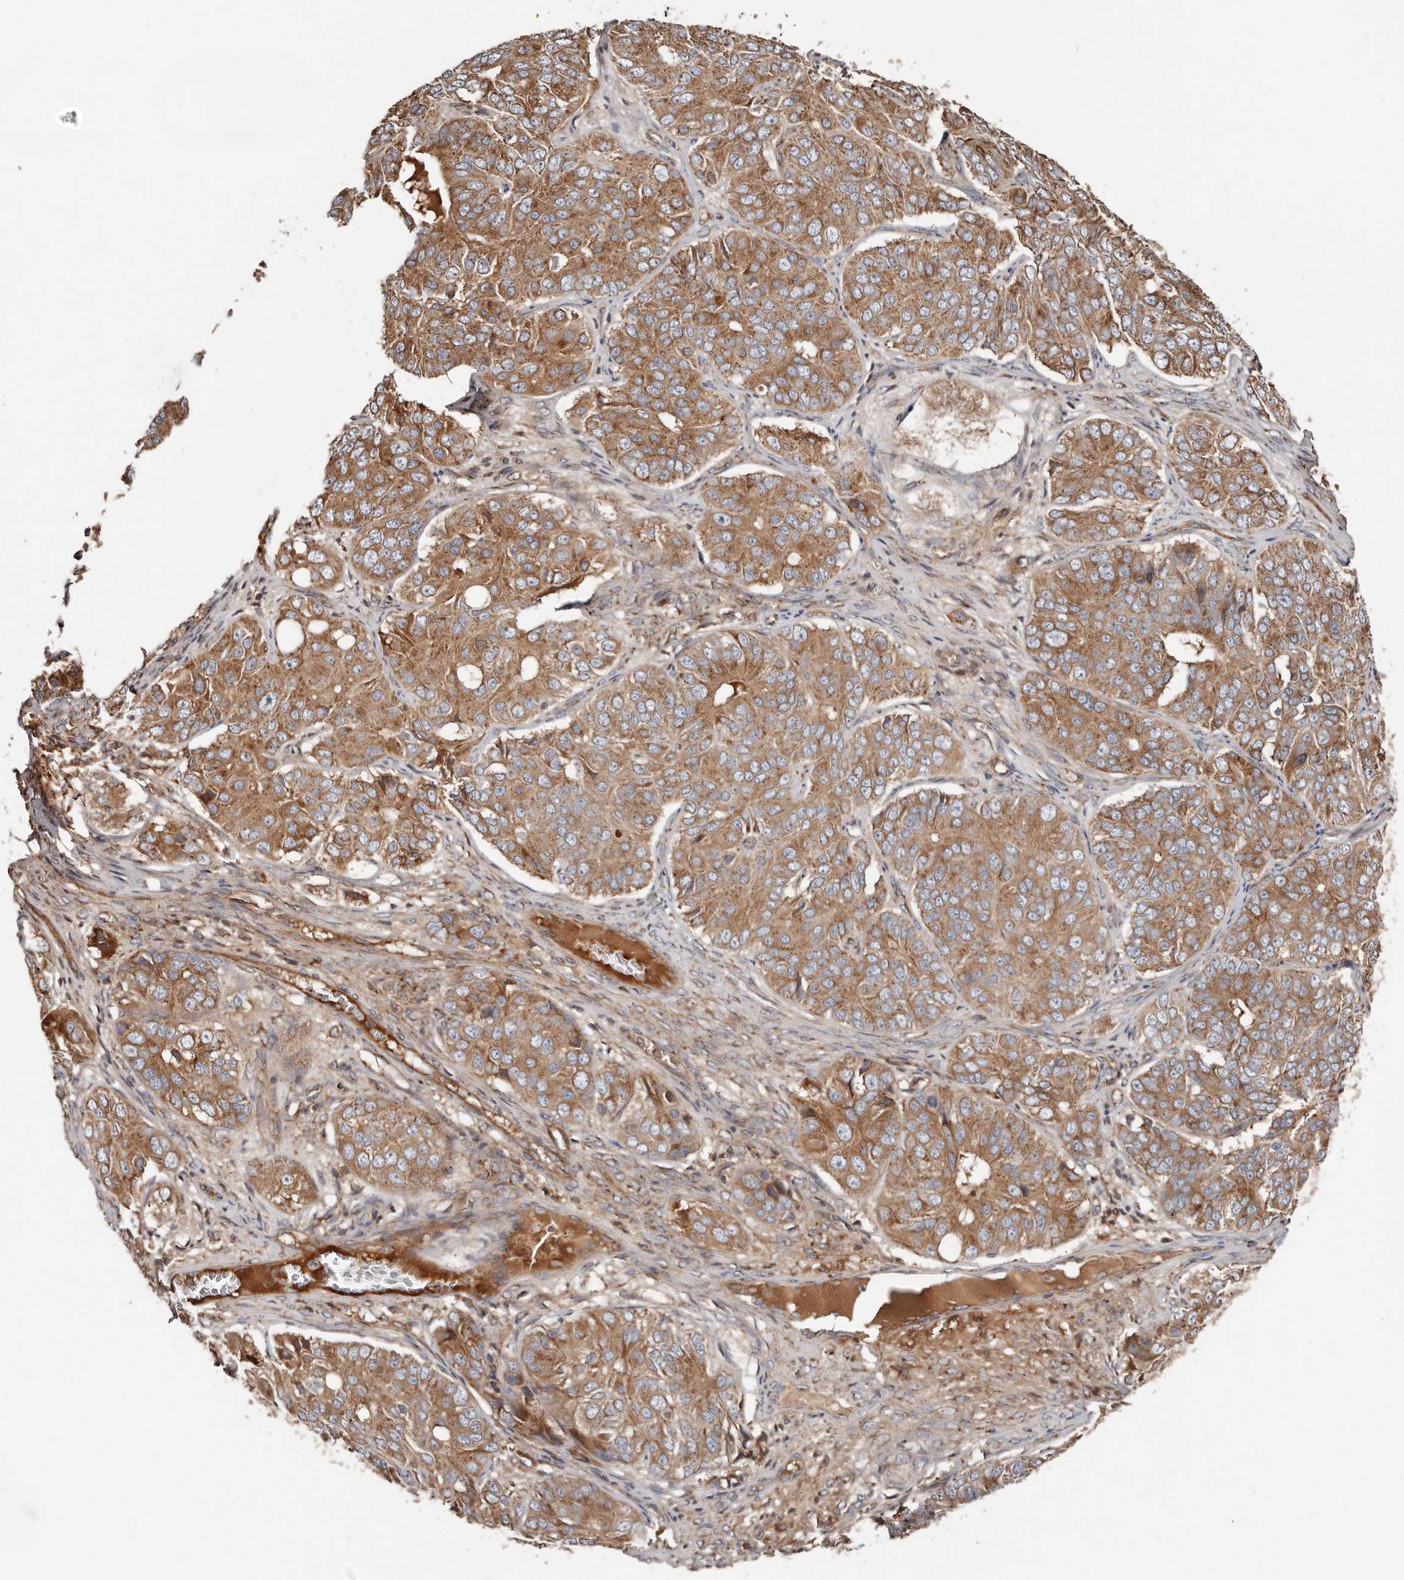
{"staining": {"intensity": "moderate", "quantity": ">75%", "location": "cytoplasmic/membranous"}, "tissue": "ovarian cancer", "cell_type": "Tumor cells", "image_type": "cancer", "snomed": [{"axis": "morphology", "description": "Carcinoma, endometroid"}, {"axis": "topography", "description": "Ovary"}], "caption": "IHC of human ovarian endometroid carcinoma reveals medium levels of moderate cytoplasmic/membranous expression in approximately >75% of tumor cells.", "gene": "COG1", "patient": {"sex": "female", "age": 51}}